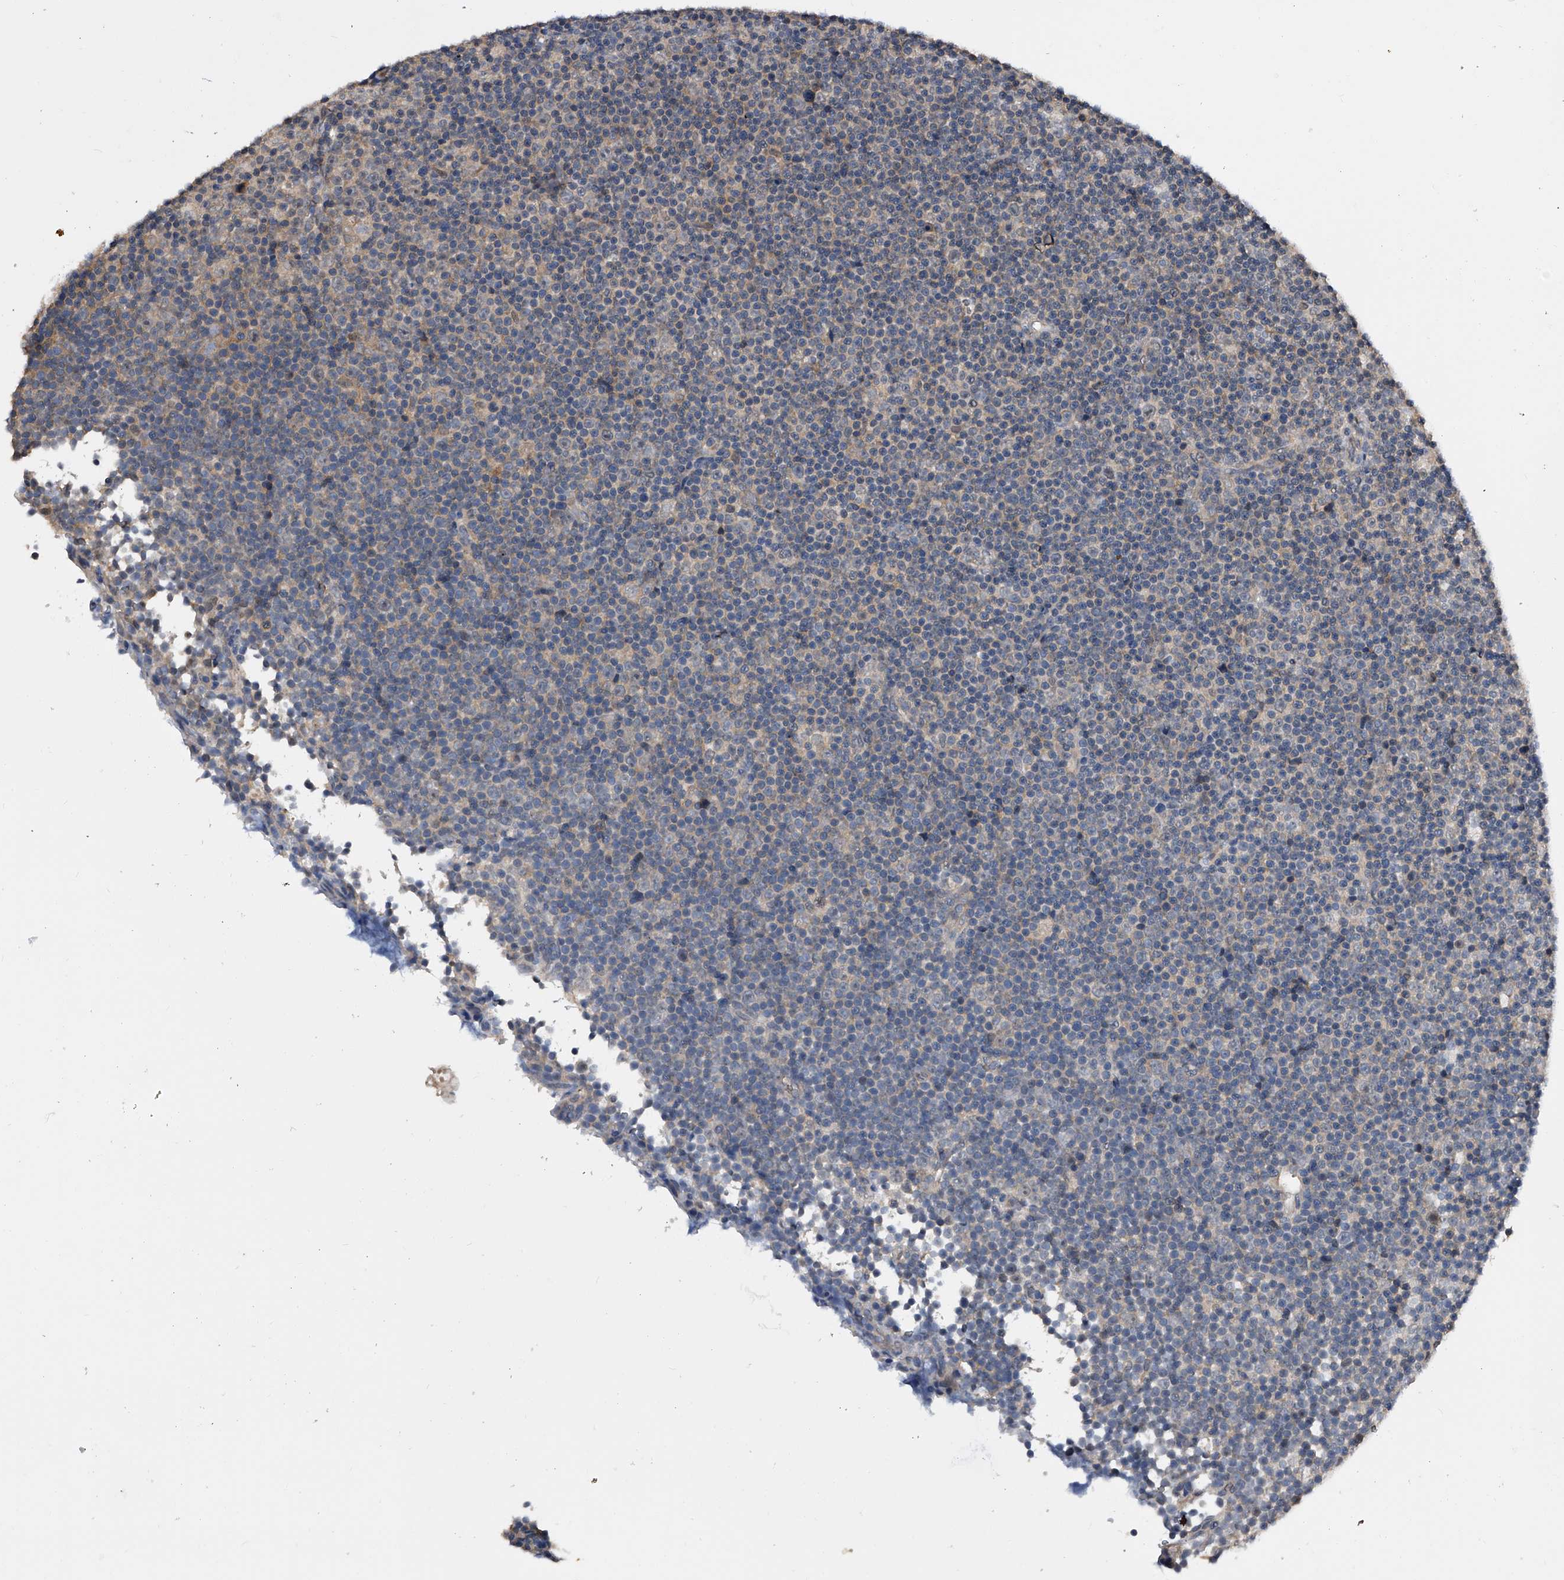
{"staining": {"intensity": "negative", "quantity": "none", "location": "none"}, "tissue": "lymphoma", "cell_type": "Tumor cells", "image_type": "cancer", "snomed": [{"axis": "morphology", "description": "Malignant lymphoma, non-Hodgkin's type, Low grade"}, {"axis": "topography", "description": "Lymph node"}], "caption": "A photomicrograph of human lymphoma is negative for staining in tumor cells.", "gene": "EFCAB7", "patient": {"sex": "female", "age": 67}}